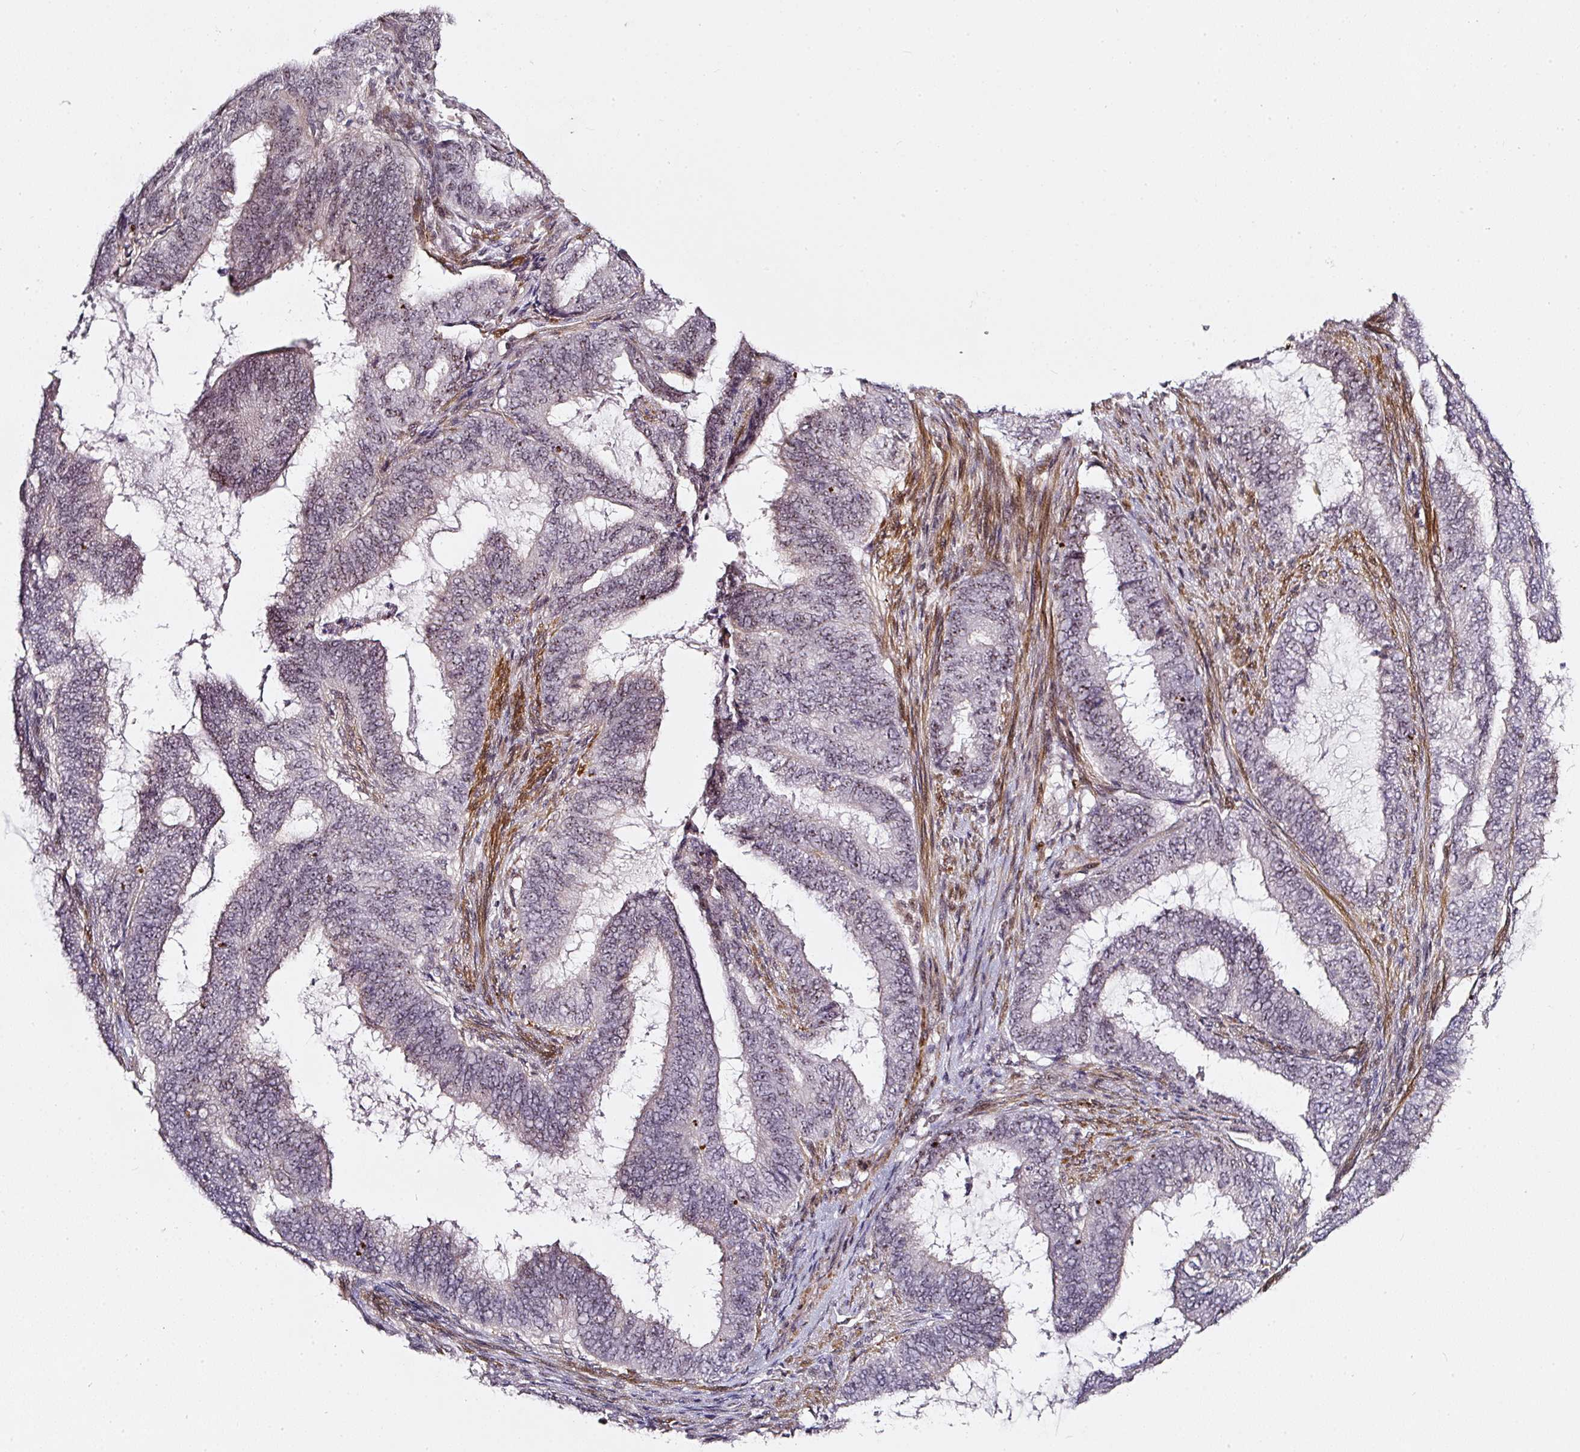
{"staining": {"intensity": "weak", "quantity": "25%-75%", "location": "nuclear"}, "tissue": "endometrial cancer", "cell_type": "Tumor cells", "image_type": "cancer", "snomed": [{"axis": "morphology", "description": "Adenocarcinoma, NOS"}, {"axis": "topography", "description": "Endometrium"}], "caption": "This photomicrograph displays IHC staining of endometrial adenocarcinoma, with low weak nuclear staining in approximately 25%-75% of tumor cells.", "gene": "MXRA8", "patient": {"sex": "female", "age": 51}}